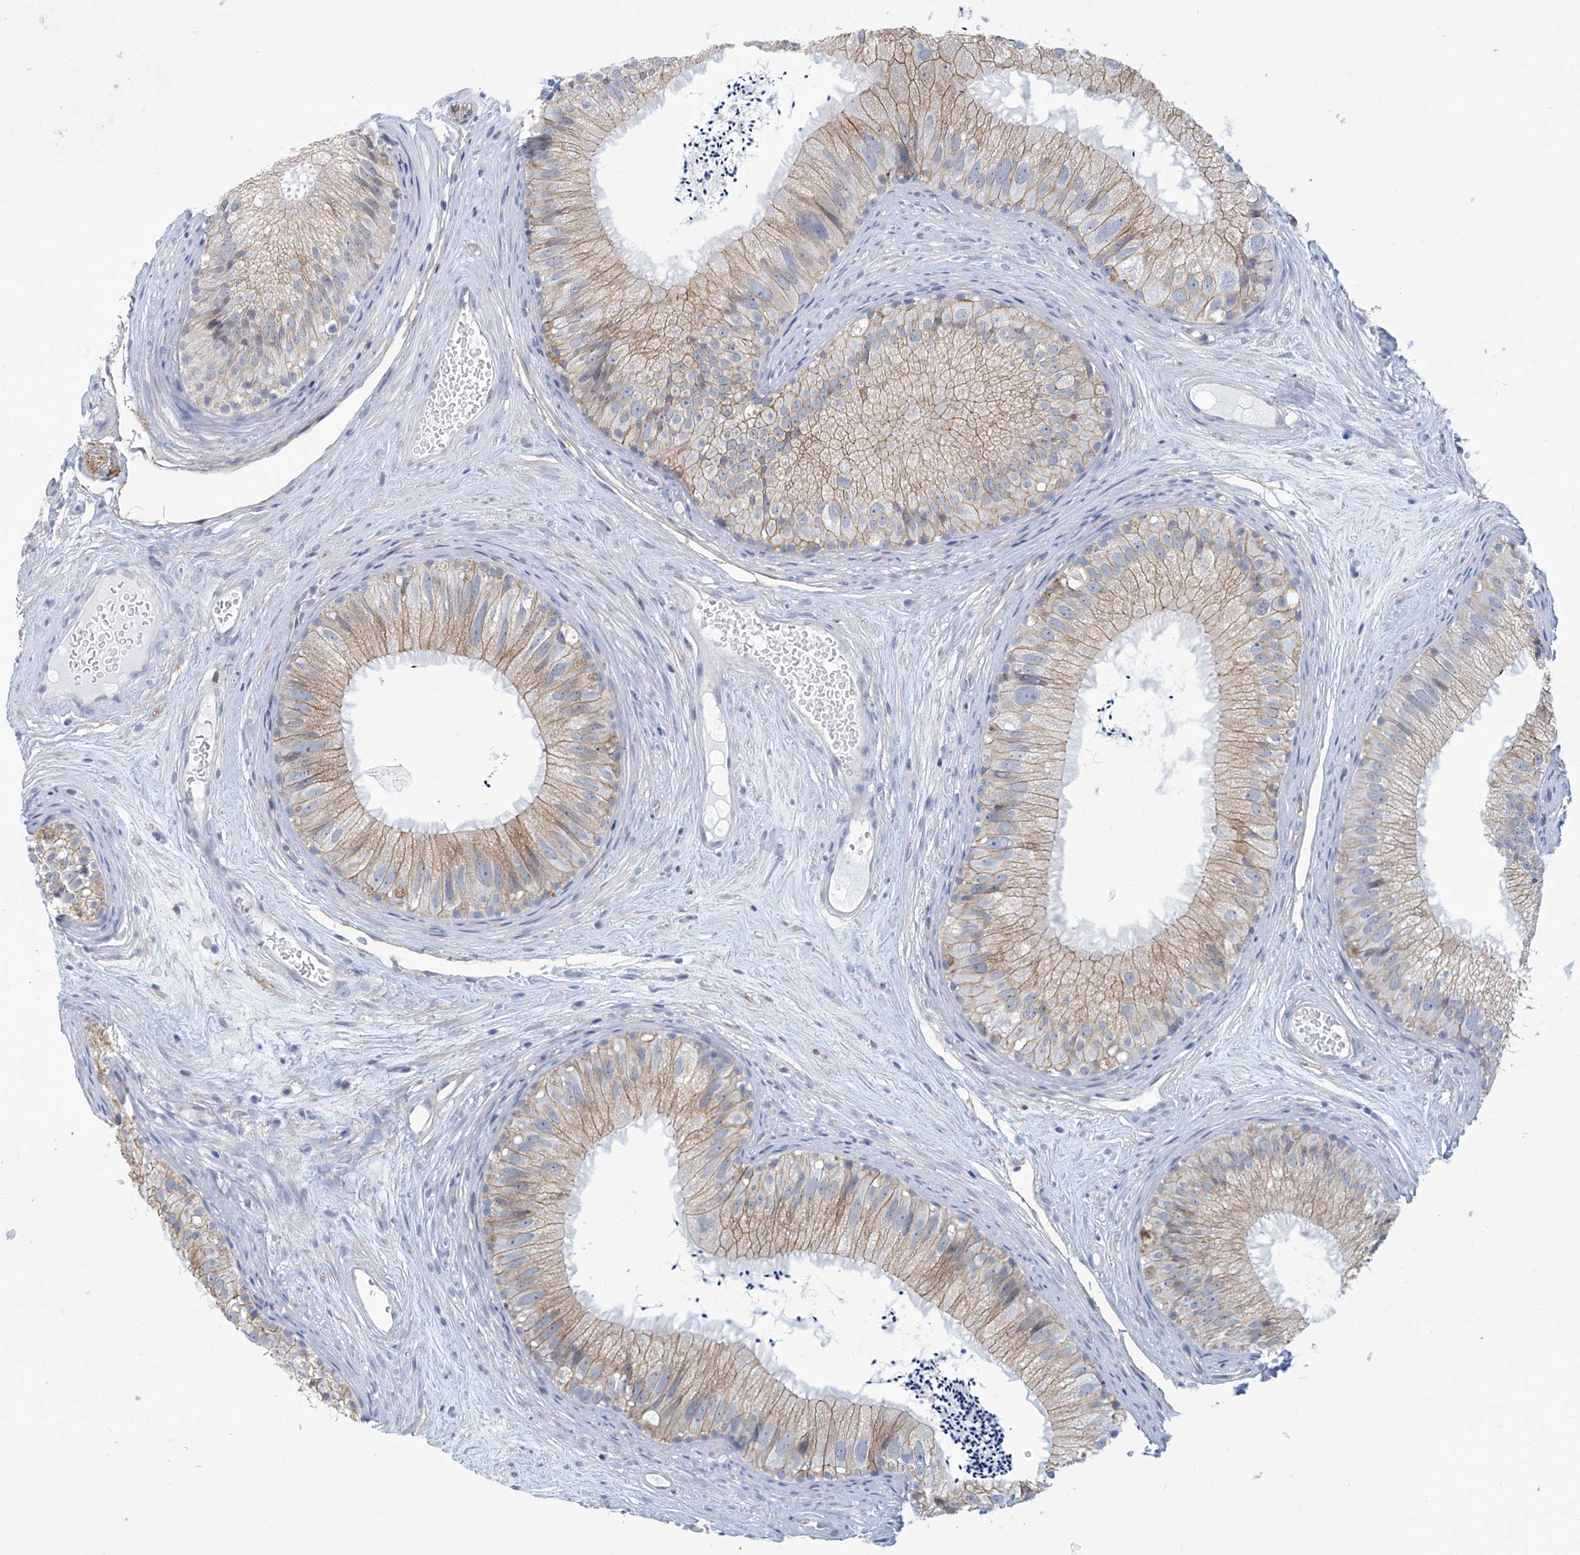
{"staining": {"intensity": "moderate", "quantity": "25%-75%", "location": "cytoplasmic/membranous"}, "tissue": "epididymis", "cell_type": "Glandular cells", "image_type": "normal", "snomed": [{"axis": "morphology", "description": "Normal tissue, NOS"}, {"axis": "topography", "description": "Epididymis"}], "caption": "A brown stain shows moderate cytoplasmic/membranous staining of a protein in glandular cells of normal epididymis.", "gene": "ABHD13", "patient": {"sex": "male", "age": 77}}